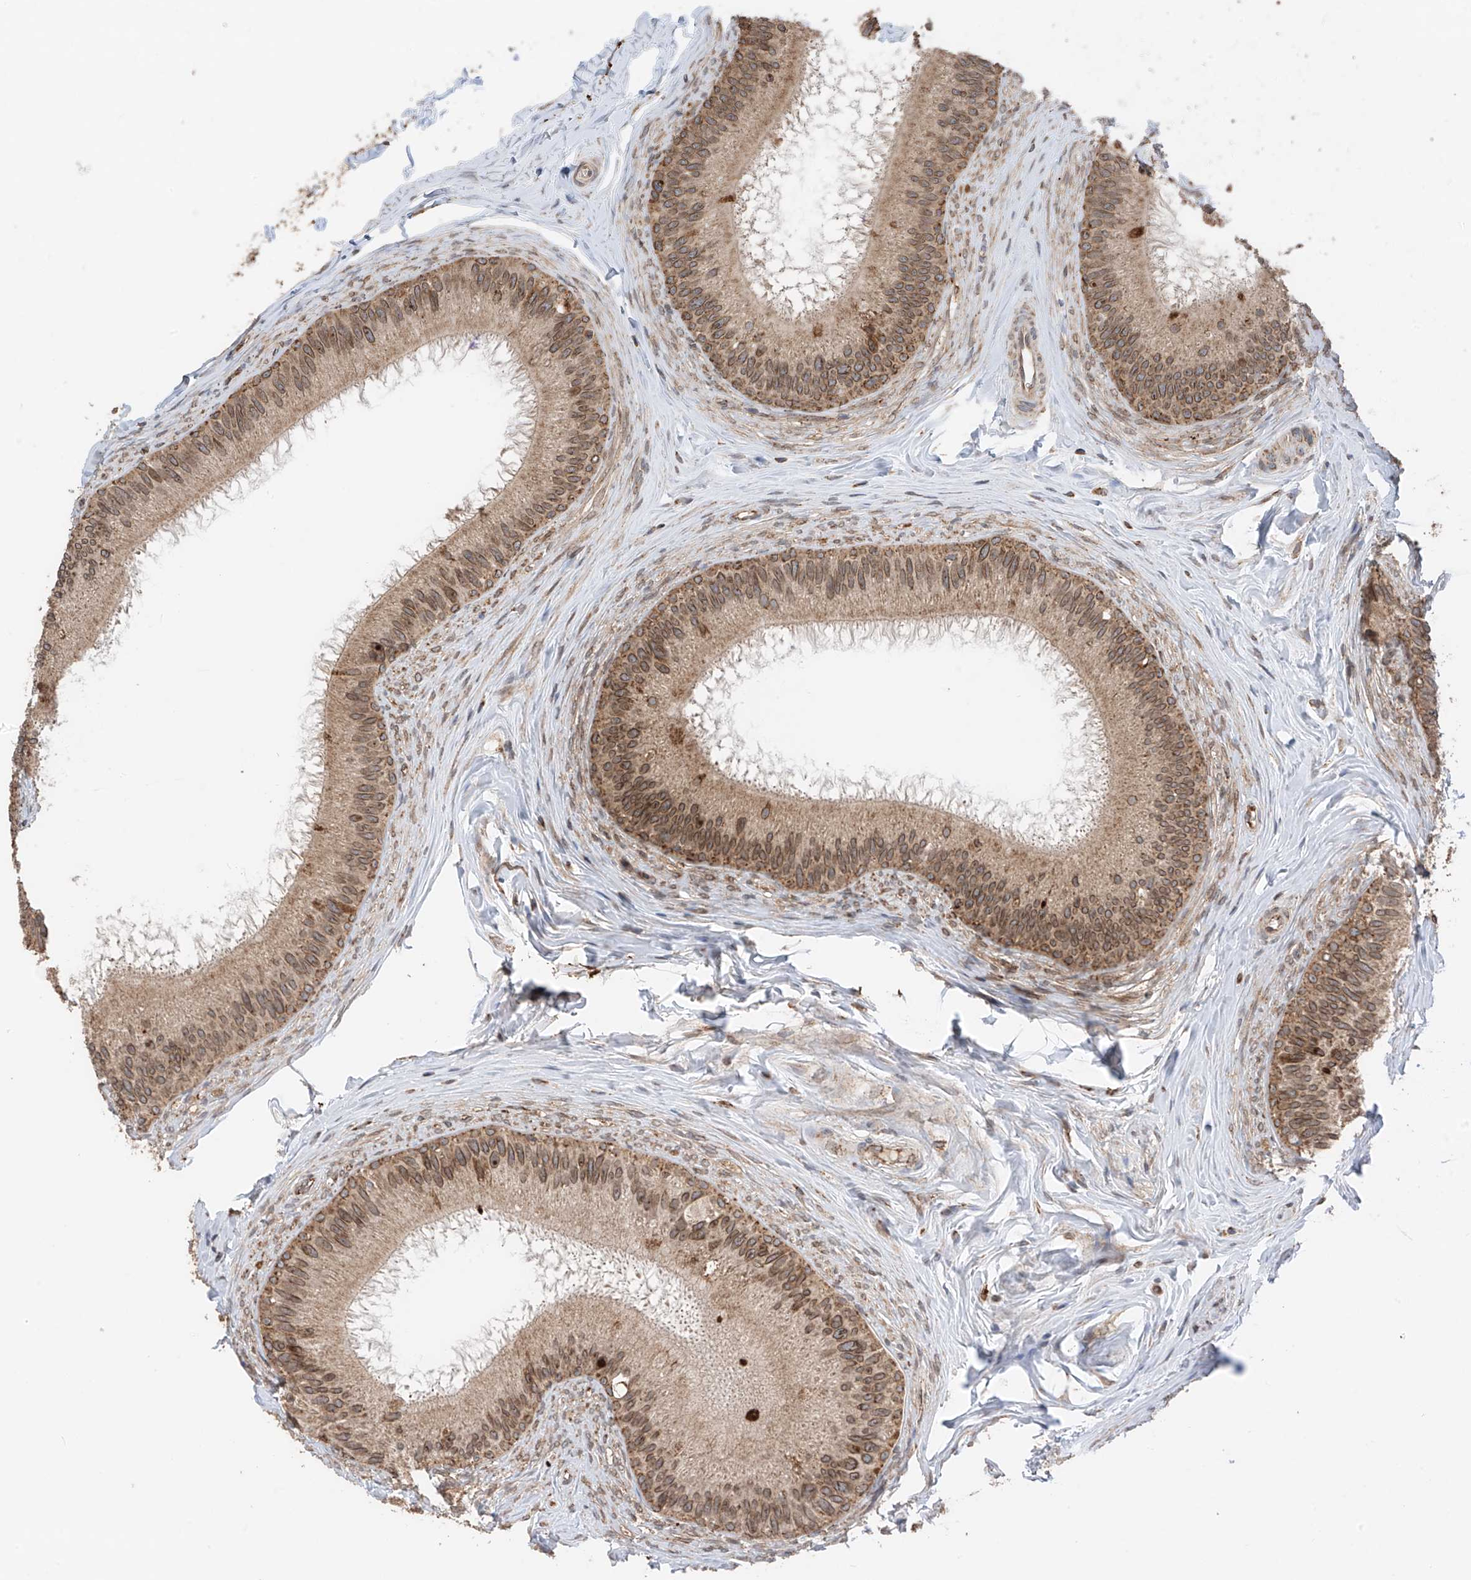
{"staining": {"intensity": "moderate", "quantity": ">75%", "location": "cytoplasmic/membranous,nuclear"}, "tissue": "epididymis", "cell_type": "Glandular cells", "image_type": "normal", "snomed": [{"axis": "morphology", "description": "Normal tissue, NOS"}, {"axis": "topography", "description": "Epididymis"}], "caption": "DAB (3,3'-diaminobenzidine) immunohistochemical staining of unremarkable human epididymis reveals moderate cytoplasmic/membranous,nuclear protein staining in about >75% of glandular cells. Nuclei are stained in blue.", "gene": "AHCTF1", "patient": {"sex": "male", "age": 27}}